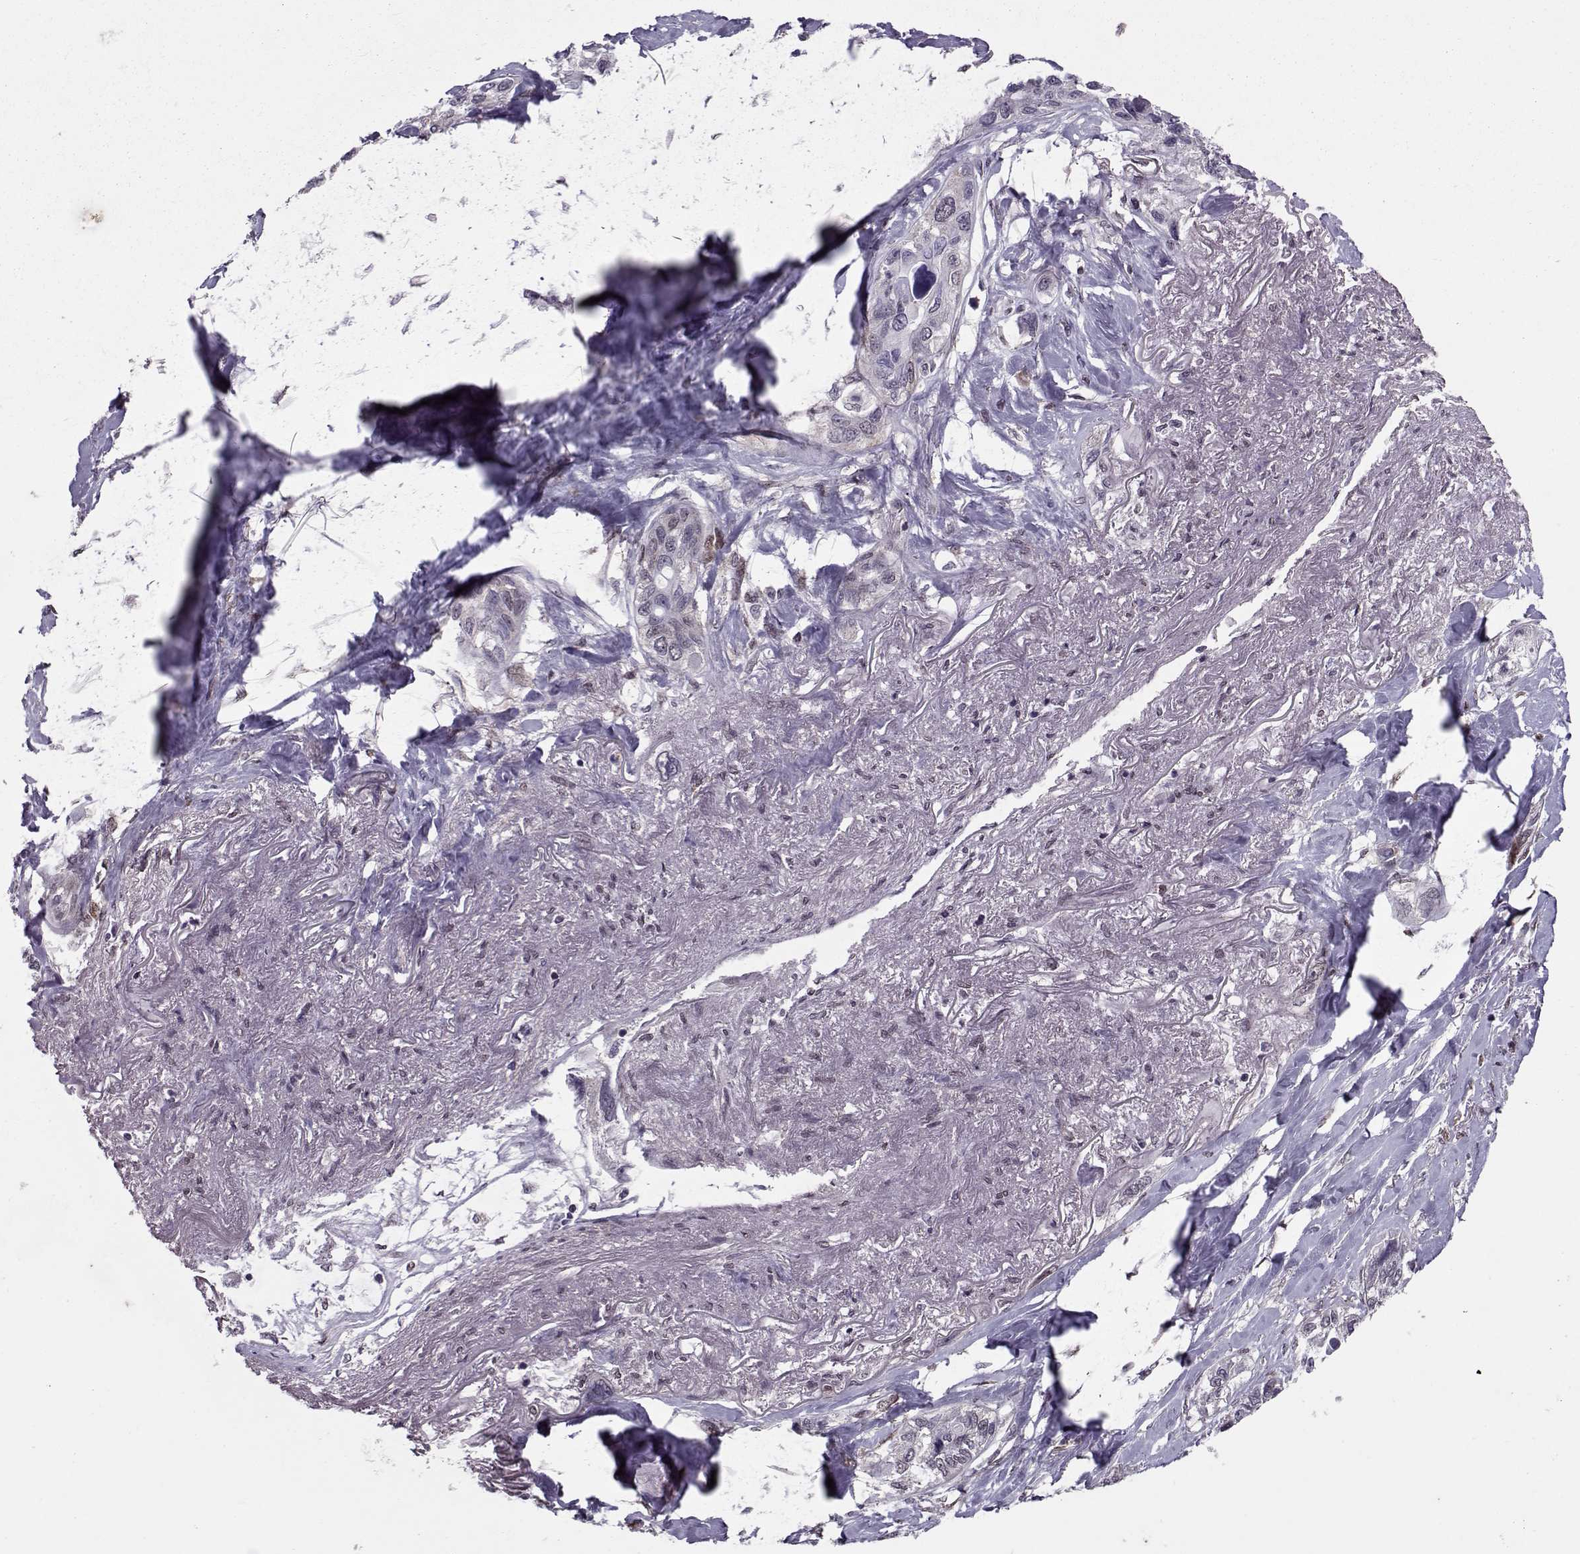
{"staining": {"intensity": "weak", "quantity": "<25%", "location": "nuclear"}, "tissue": "lung cancer", "cell_type": "Tumor cells", "image_type": "cancer", "snomed": [{"axis": "morphology", "description": "Squamous cell carcinoma, NOS"}, {"axis": "topography", "description": "Lung"}], "caption": "Human squamous cell carcinoma (lung) stained for a protein using IHC demonstrates no expression in tumor cells.", "gene": "CDK4", "patient": {"sex": "female", "age": 70}}